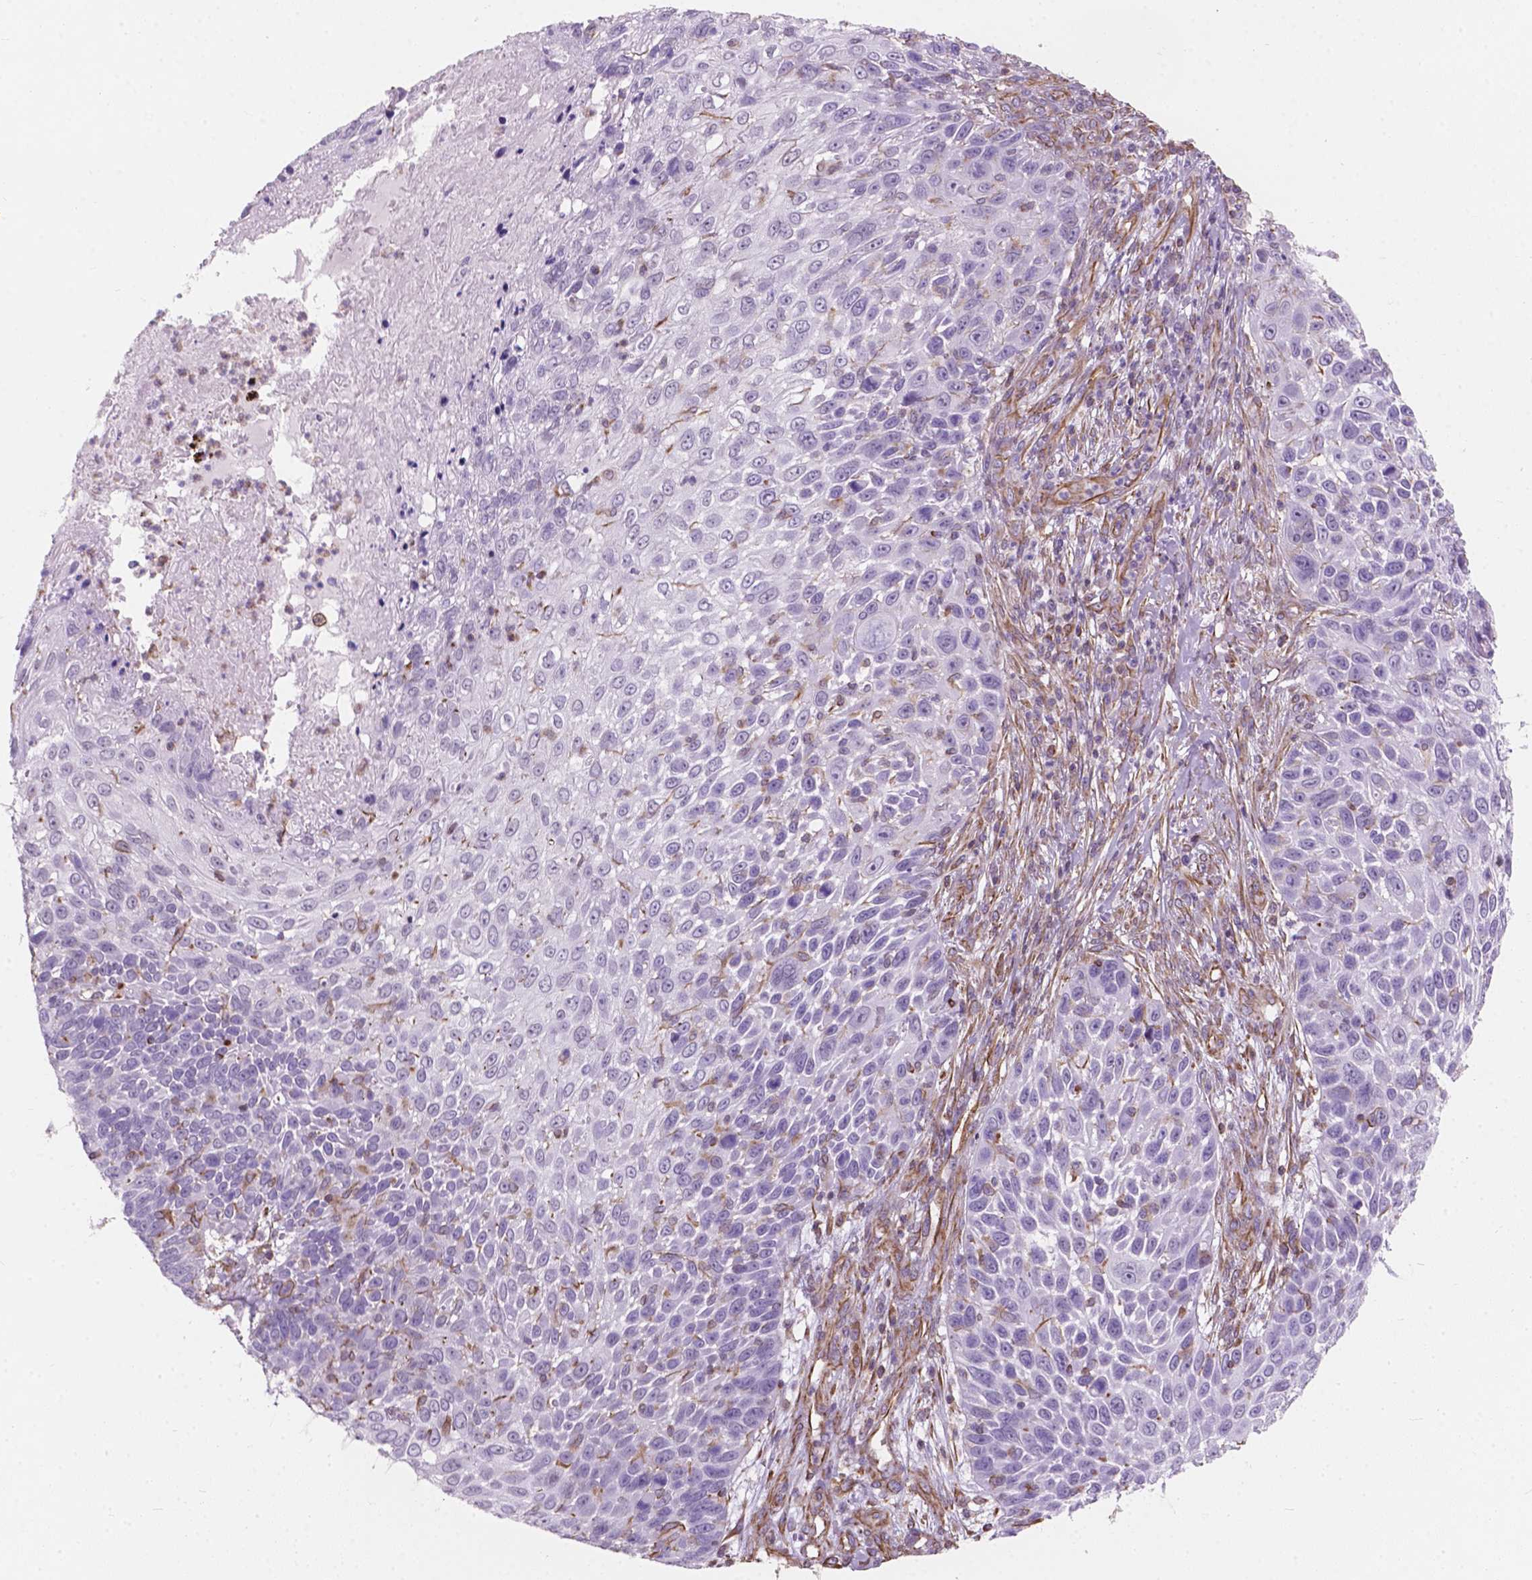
{"staining": {"intensity": "weak", "quantity": "<25%", "location": "cytoplasmic/membranous"}, "tissue": "skin cancer", "cell_type": "Tumor cells", "image_type": "cancer", "snomed": [{"axis": "morphology", "description": "Squamous cell carcinoma, NOS"}, {"axis": "topography", "description": "Skin"}], "caption": "There is no significant expression in tumor cells of skin cancer (squamous cell carcinoma).", "gene": "AMOT", "patient": {"sex": "male", "age": 92}}